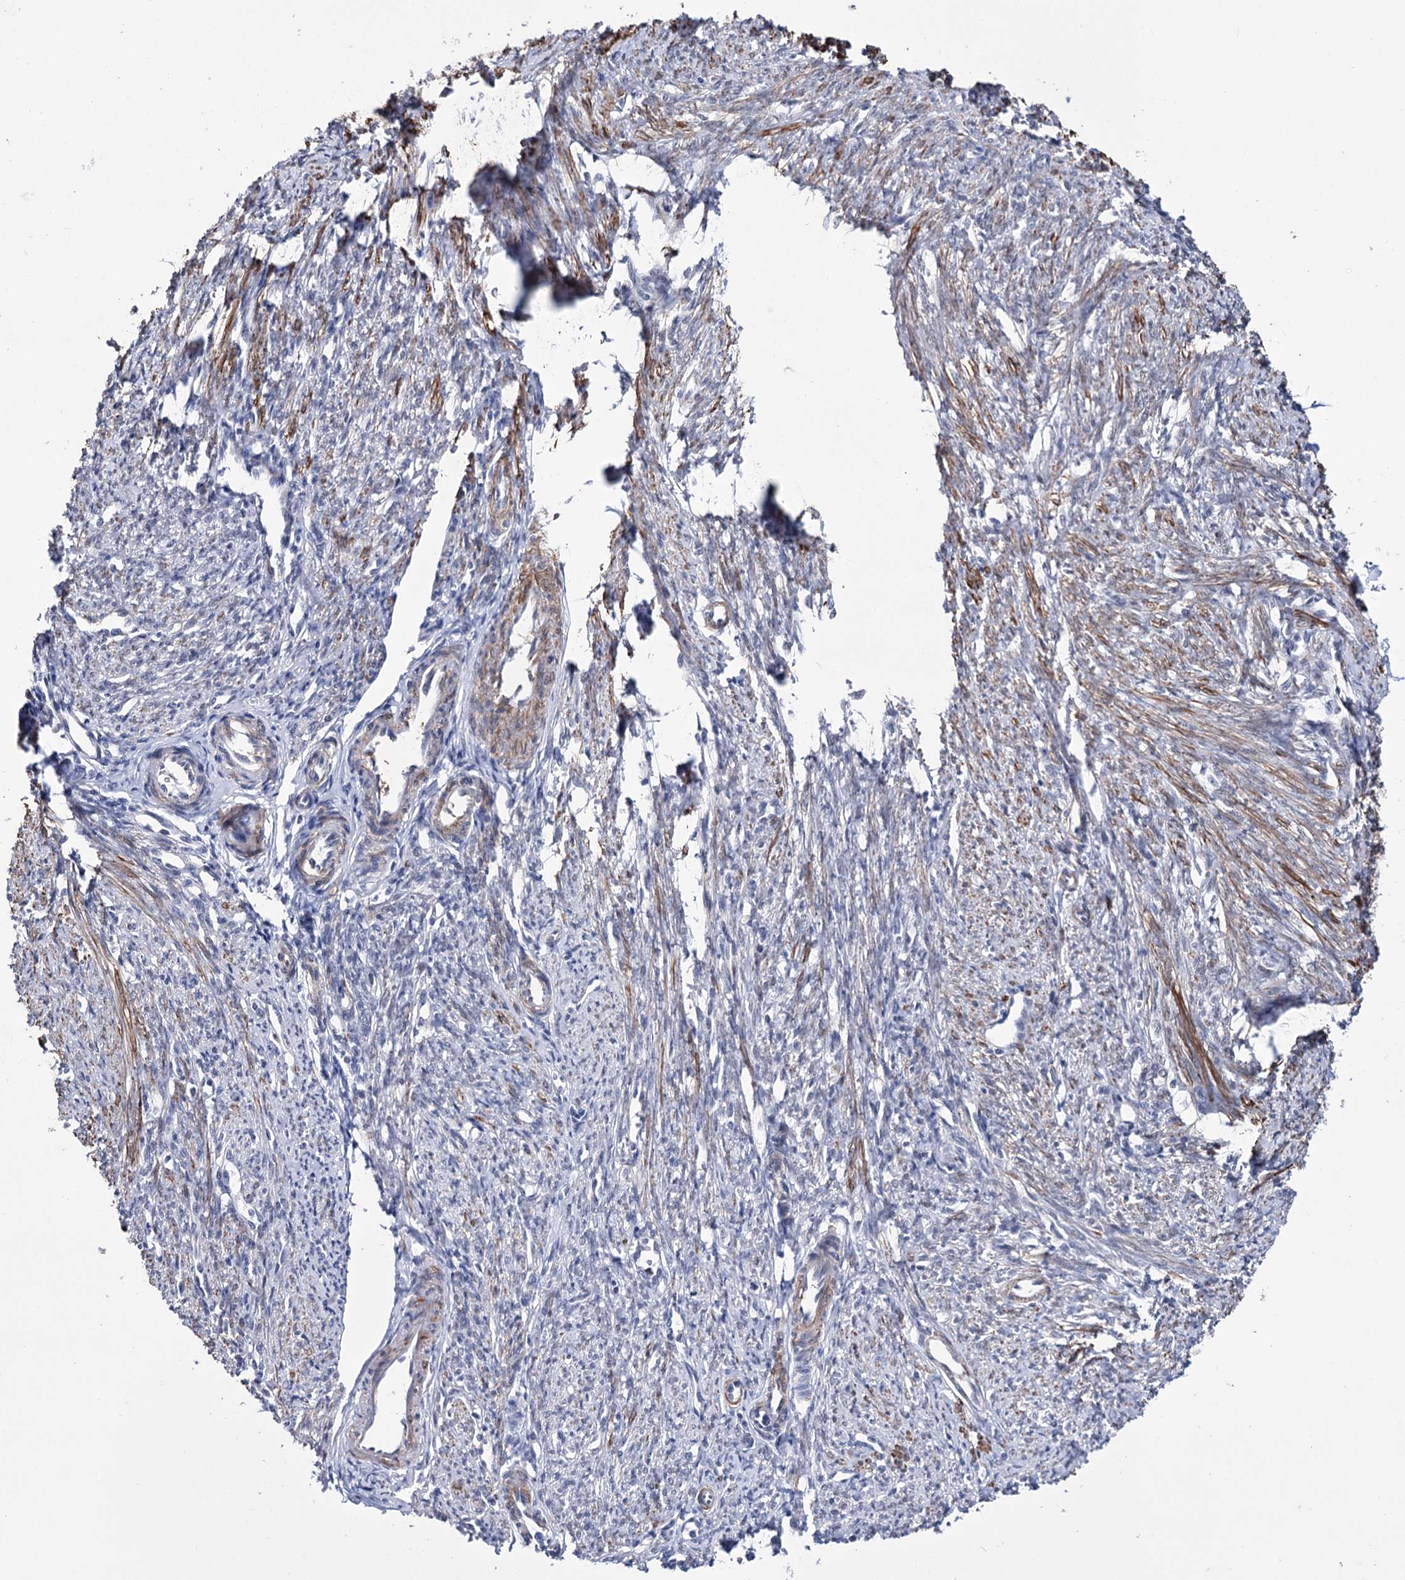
{"staining": {"intensity": "moderate", "quantity": "25%-75%", "location": "cytoplasmic/membranous"}, "tissue": "smooth muscle", "cell_type": "Smooth muscle cells", "image_type": "normal", "snomed": [{"axis": "morphology", "description": "Normal tissue, NOS"}, {"axis": "topography", "description": "Smooth muscle"}, {"axis": "topography", "description": "Uterus"}], "caption": "This is a micrograph of immunohistochemistry staining of normal smooth muscle, which shows moderate staining in the cytoplasmic/membranous of smooth muscle cells.", "gene": "PPRC1", "patient": {"sex": "female", "age": 59}}